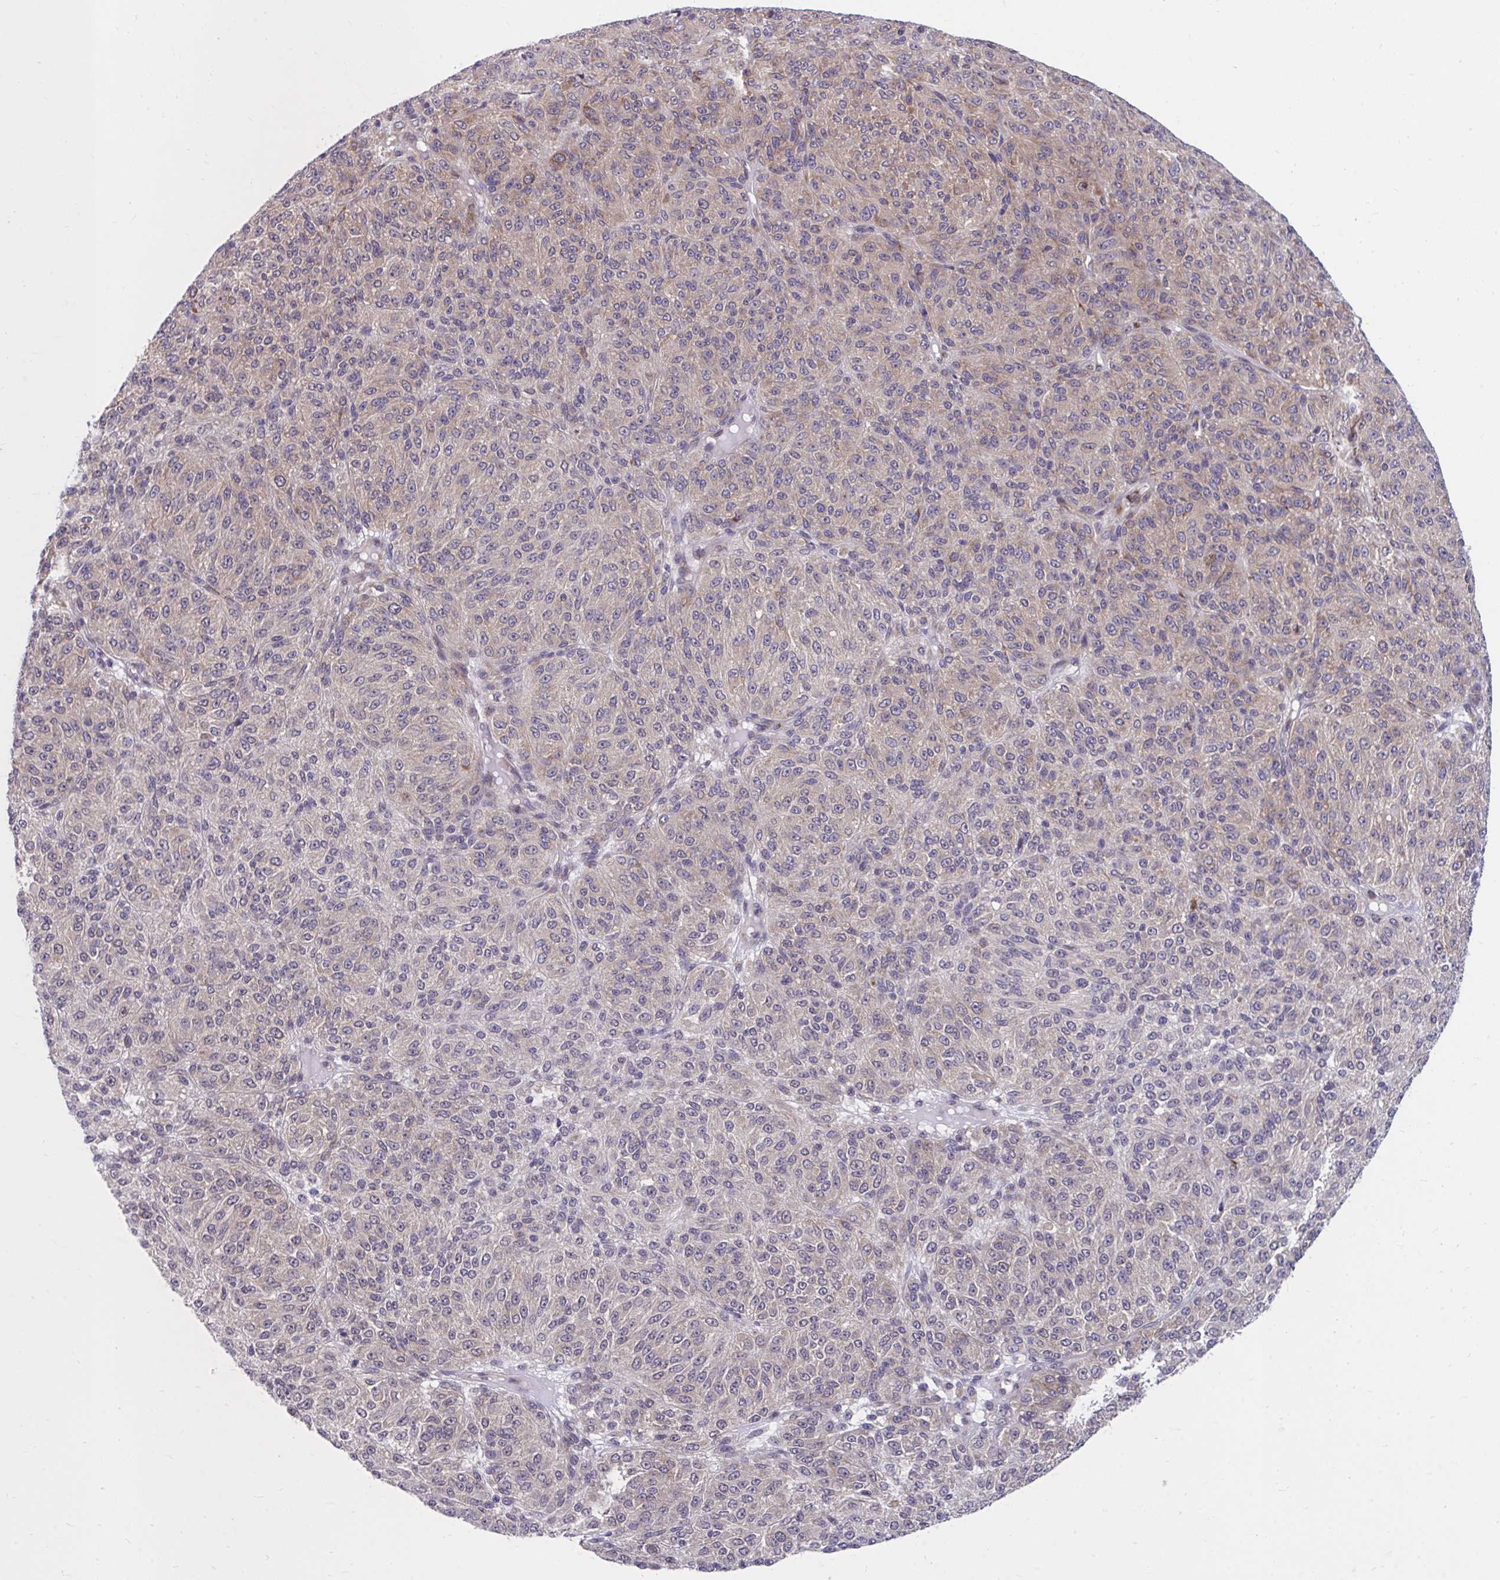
{"staining": {"intensity": "moderate", "quantity": "25%-75%", "location": "cytoplasmic/membranous"}, "tissue": "melanoma", "cell_type": "Tumor cells", "image_type": "cancer", "snomed": [{"axis": "morphology", "description": "Malignant melanoma, Metastatic site"}, {"axis": "topography", "description": "Brain"}], "caption": "Immunohistochemistry micrograph of malignant melanoma (metastatic site) stained for a protein (brown), which shows medium levels of moderate cytoplasmic/membranous expression in approximately 25%-75% of tumor cells.", "gene": "SELENON", "patient": {"sex": "female", "age": 56}}